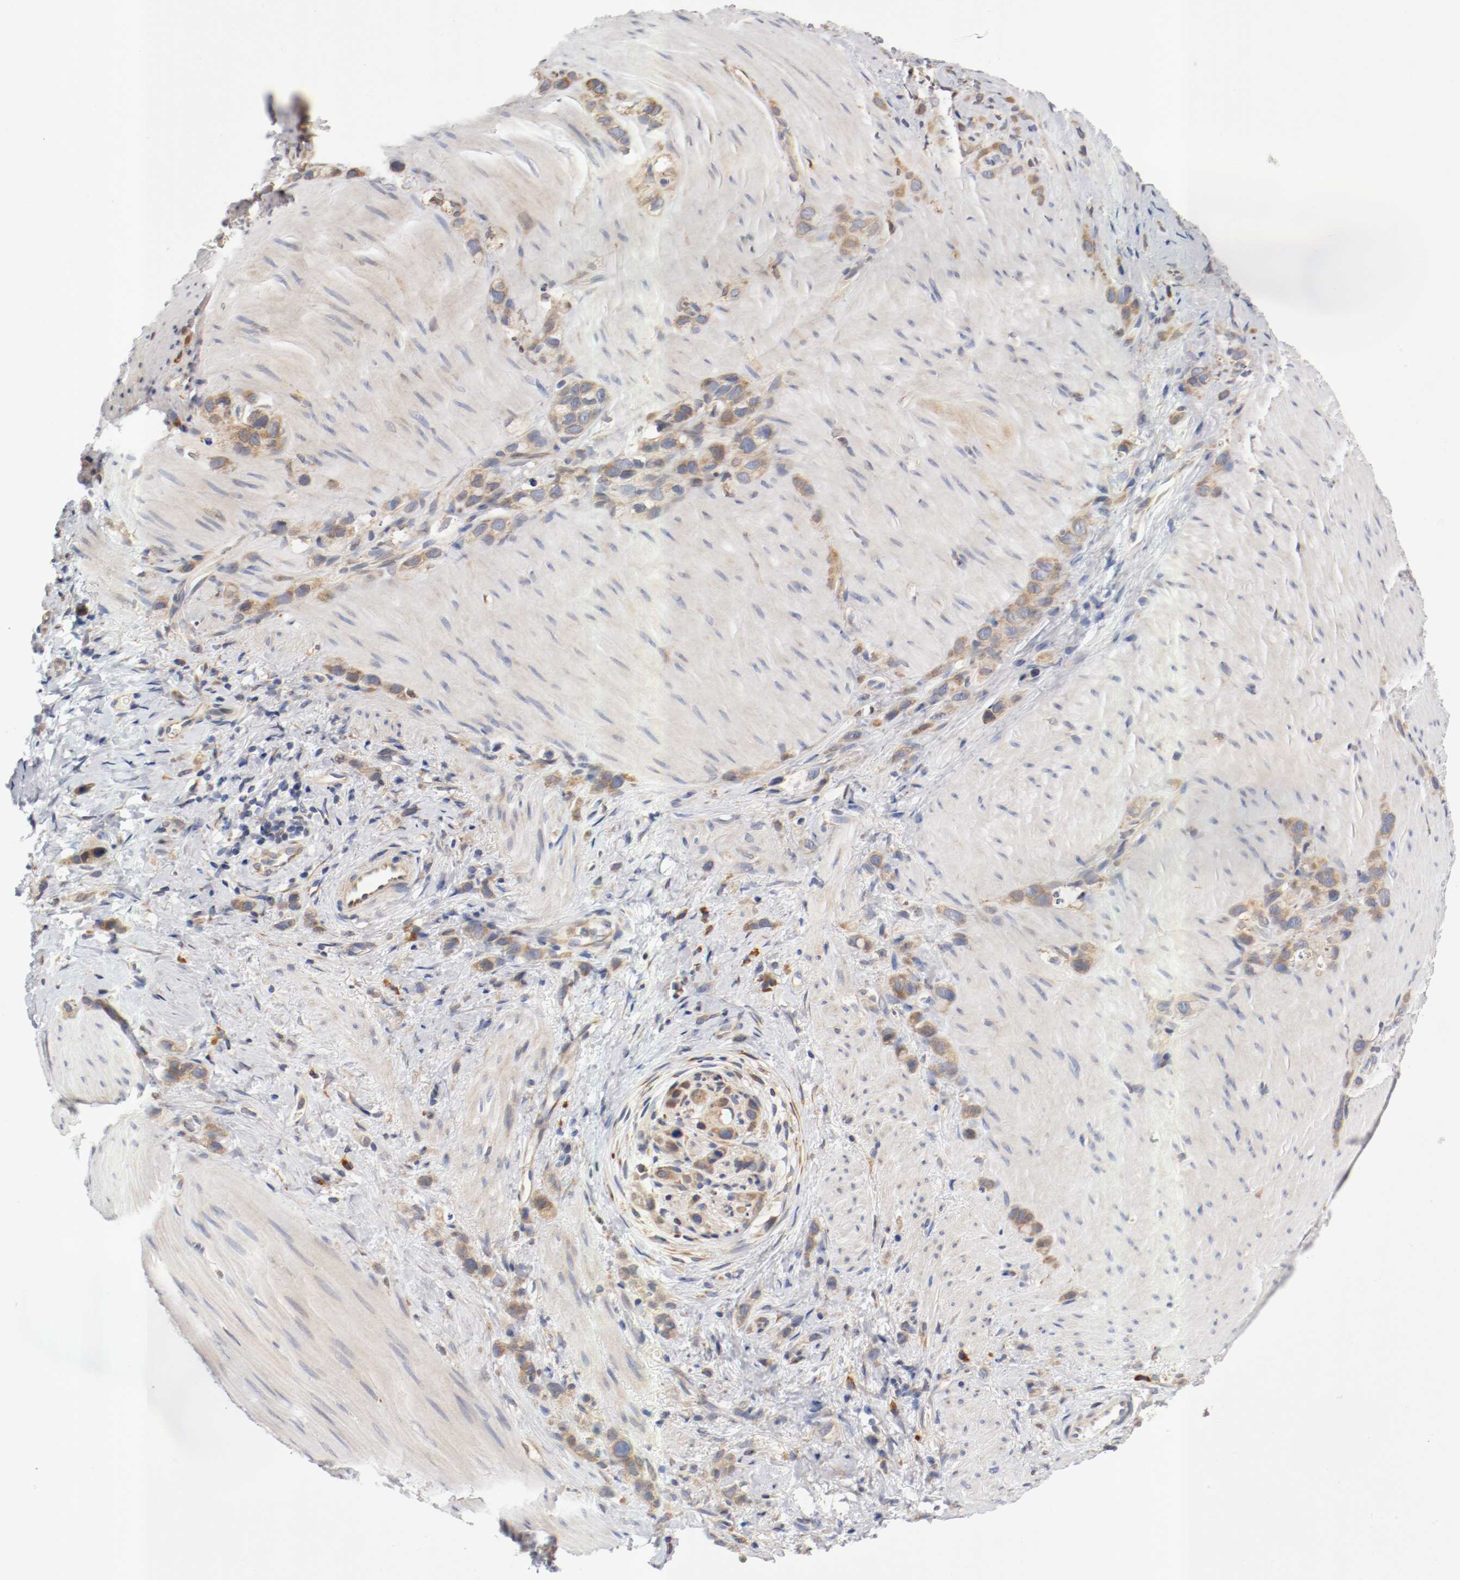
{"staining": {"intensity": "weak", "quantity": ">75%", "location": "cytoplasmic/membranous"}, "tissue": "stomach cancer", "cell_type": "Tumor cells", "image_type": "cancer", "snomed": [{"axis": "morphology", "description": "Normal tissue, NOS"}, {"axis": "morphology", "description": "Adenocarcinoma, NOS"}, {"axis": "morphology", "description": "Adenocarcinoma, High grade"}, {"axis": "topography", "description": "Stomach, upper"}, {"axis": "topography", "description": "Stomach"}], "caption": "About >75% of tumor cells in stomach high-grade adenocarcinoma display weak cytoplasmic/membranous protein positivity as visualized by brown immunohistochemical staining.", "gene": "TNFSF13", "patient": {"sex": "female", "age": 65}}